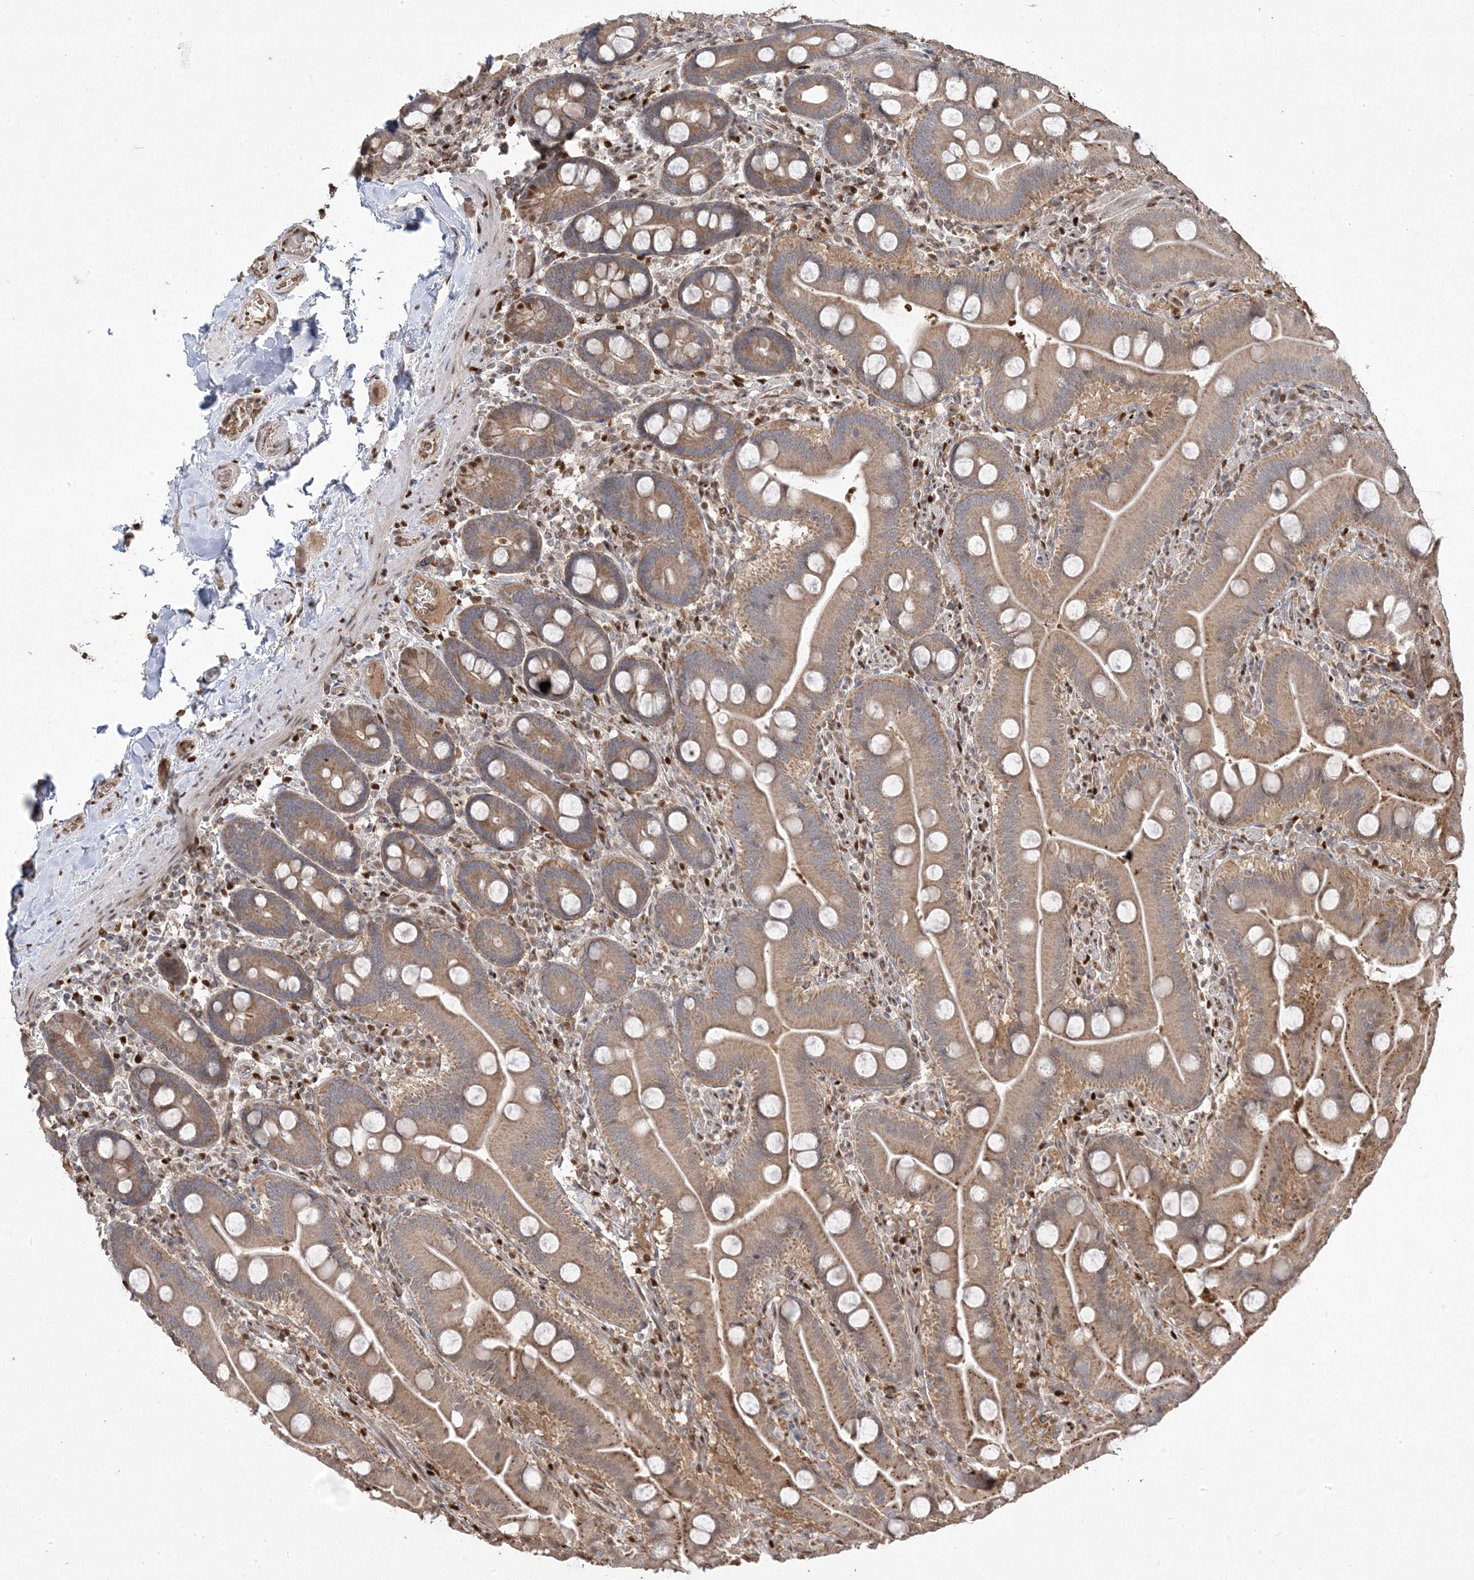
{"staining": {"intensity": "moderate", "quantity": ">75%", "location": "cytoplasmic/membranous"}, "tissue": "duodenum", "cell_type": "Glandular cells", "image_type": "normal", "snomed": [{"axis": "morphology", "description": "Normal tissue, NOS"}, {"axis": "topography", "description": "Duodenum"}], "caption": "DAB (3,3'-diaminobenzidine) immunohistochemical staining of unremarkable human duodenum displays moderate cytoplasmic/membranous protein positivity in about >75% of glandular cells. The staining is performed using DAB (3,3'-diaminobenzidine) brown chromogen to label protein expression. The nuclei are counter-stained blue using hematoxylin.", "gene": "PPOX", "patient": {"sex": "male", "age": 55}}